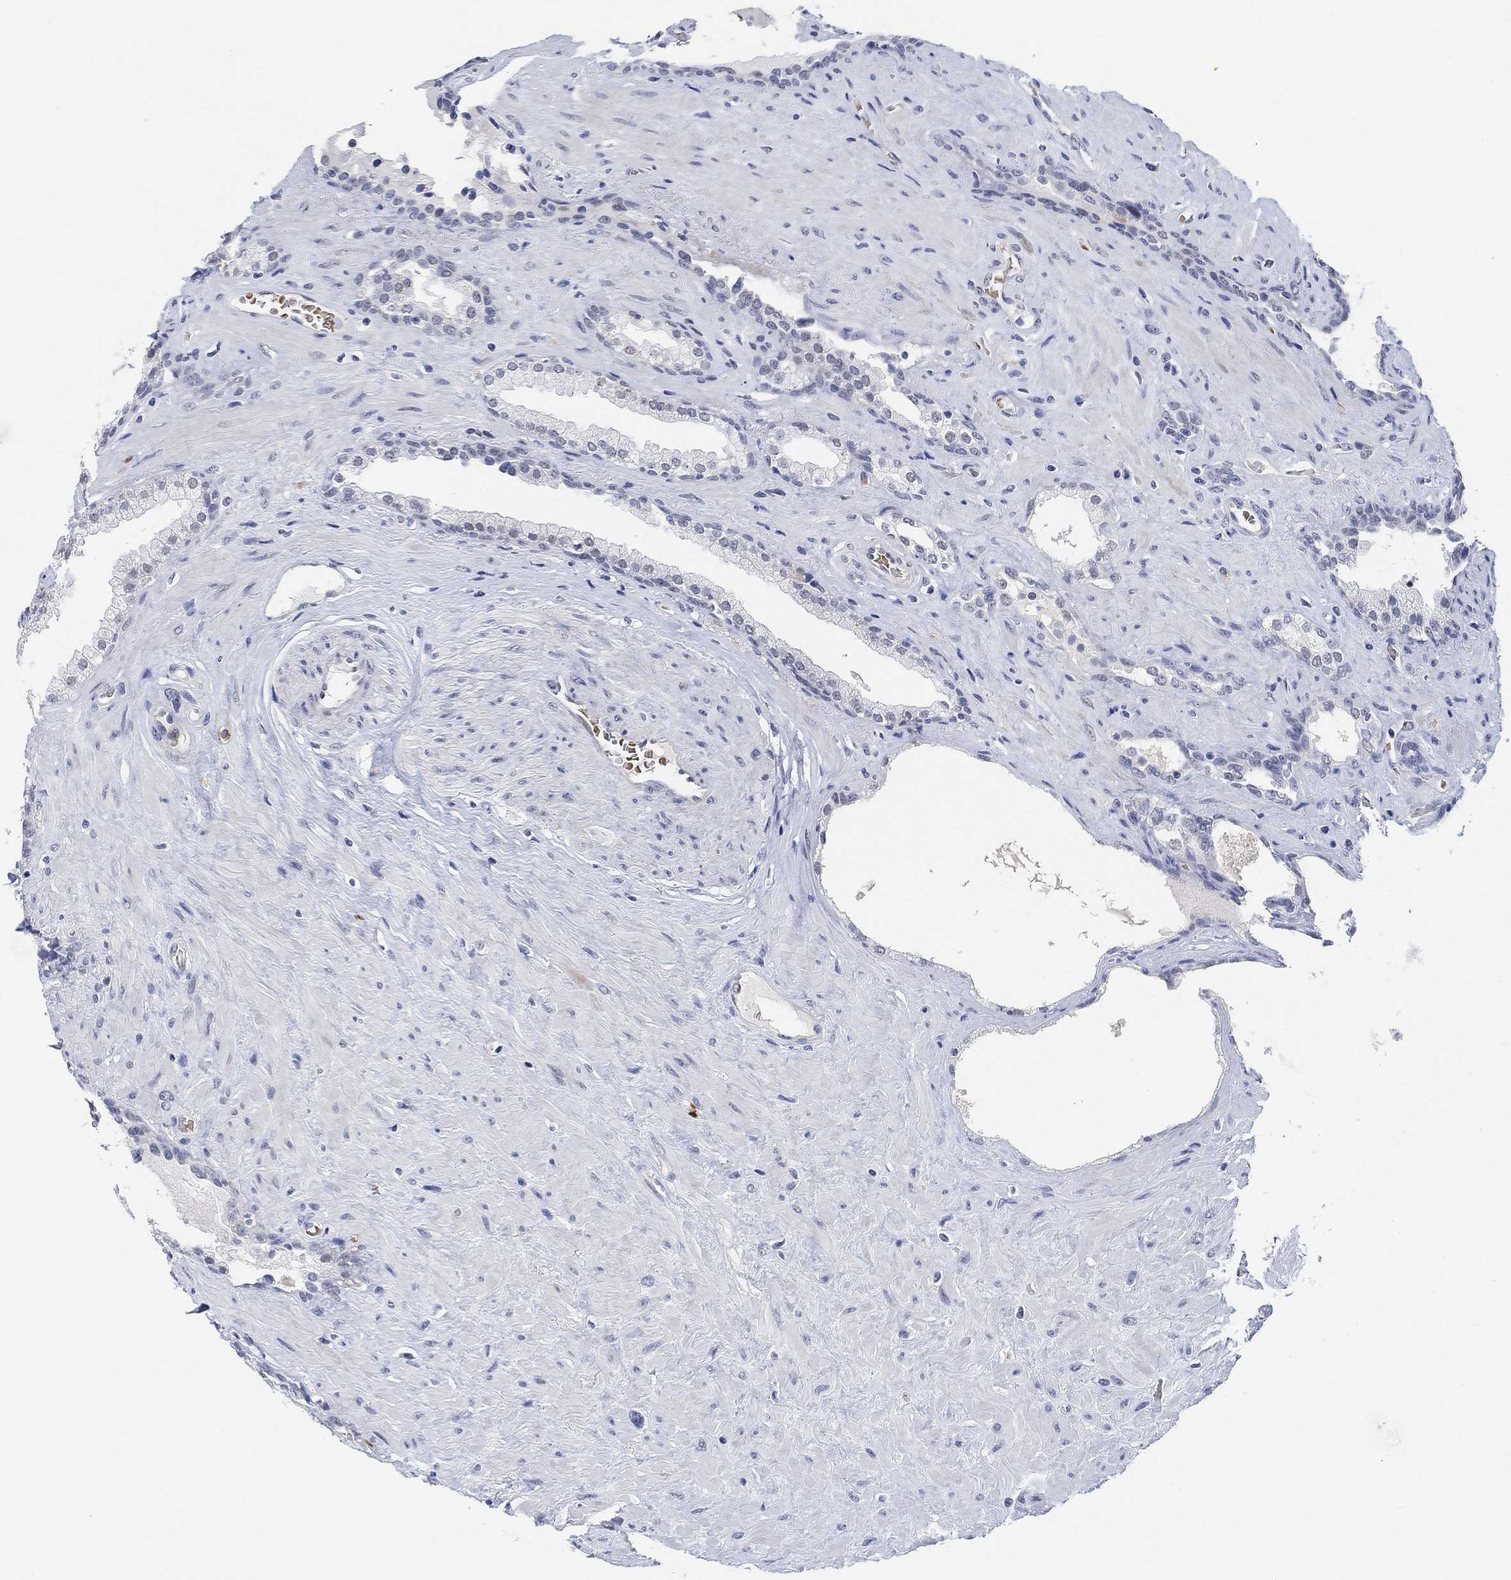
{"staining": {"intensity": "negative", "quantity": "none", "location": "none"}, "tissue": "prostate", "cell_type": "Glandular cells", "image_type": "normal", "snomed": [{"axis": "morphology", "description": "Normal tissue, NOS"}, {"axis": "topography", "description": "Prostate"}], "caption": "Immunohistochemistry (IHC) of unremarkable prostate shows no expression in glandular cells.", "gene": "PAX6", "patient": {"sex": "male", "age": 63}}